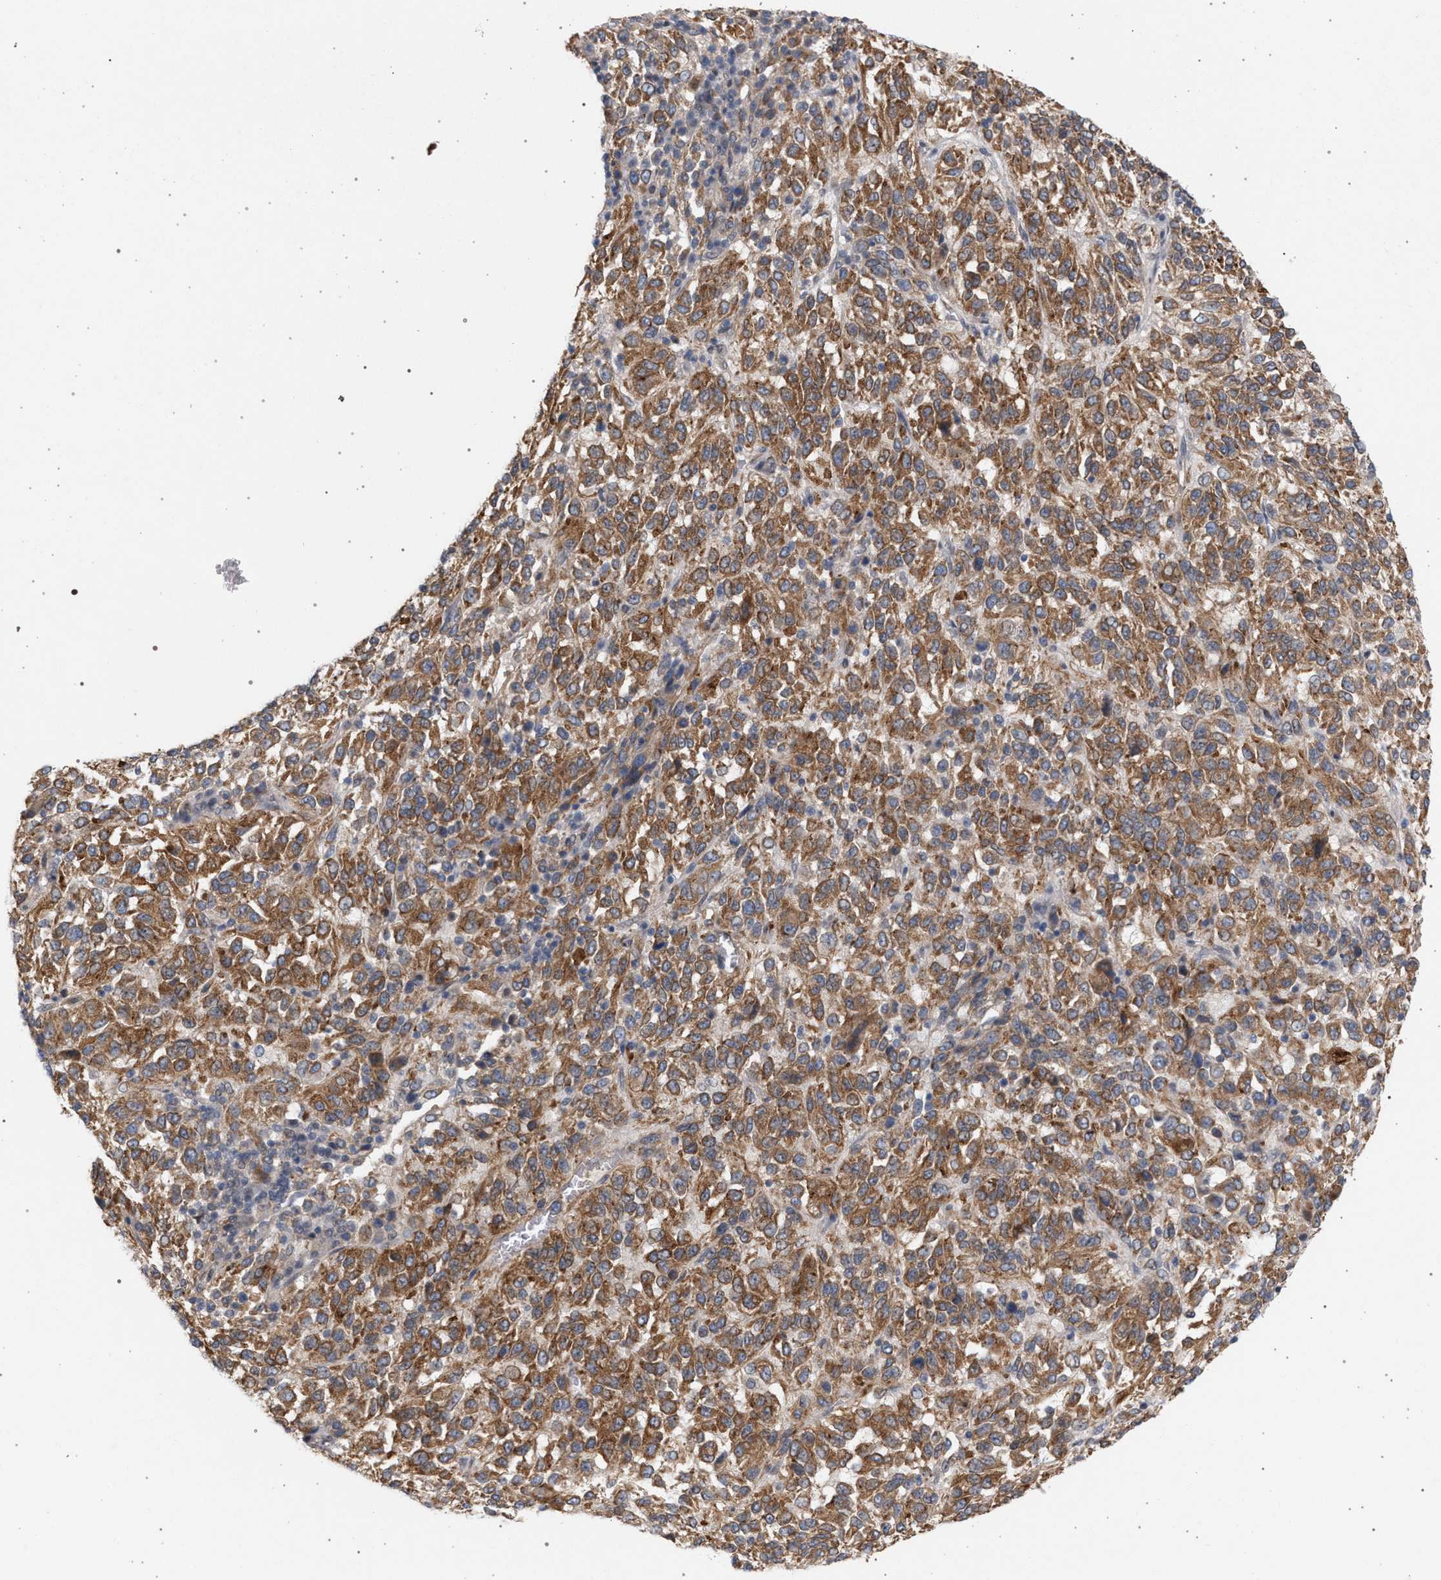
{"staining": {"intensity": "moderate", "quantity": ">75%", "location": "cytoplasmic/membranous"}, "tissue": "melanoma", "cell_type": "Tumor cells", "image_type": "cancer", "snomed": [{"axis": "morphology", "description": "Malignant melanoma, Metastatic site"}, {"axis": "topography", "description": "Lung"}], "caption": "A brown stain shows moderate cytoplasmic/membranous expression of a protein in malignant melanoma (metastatic site) tumor cells. (brown staining indicates protein expression, while blue staining denotes nuclei).", "gene": "ARPC5L", "patient": {"sex": "male", "age": 64}}